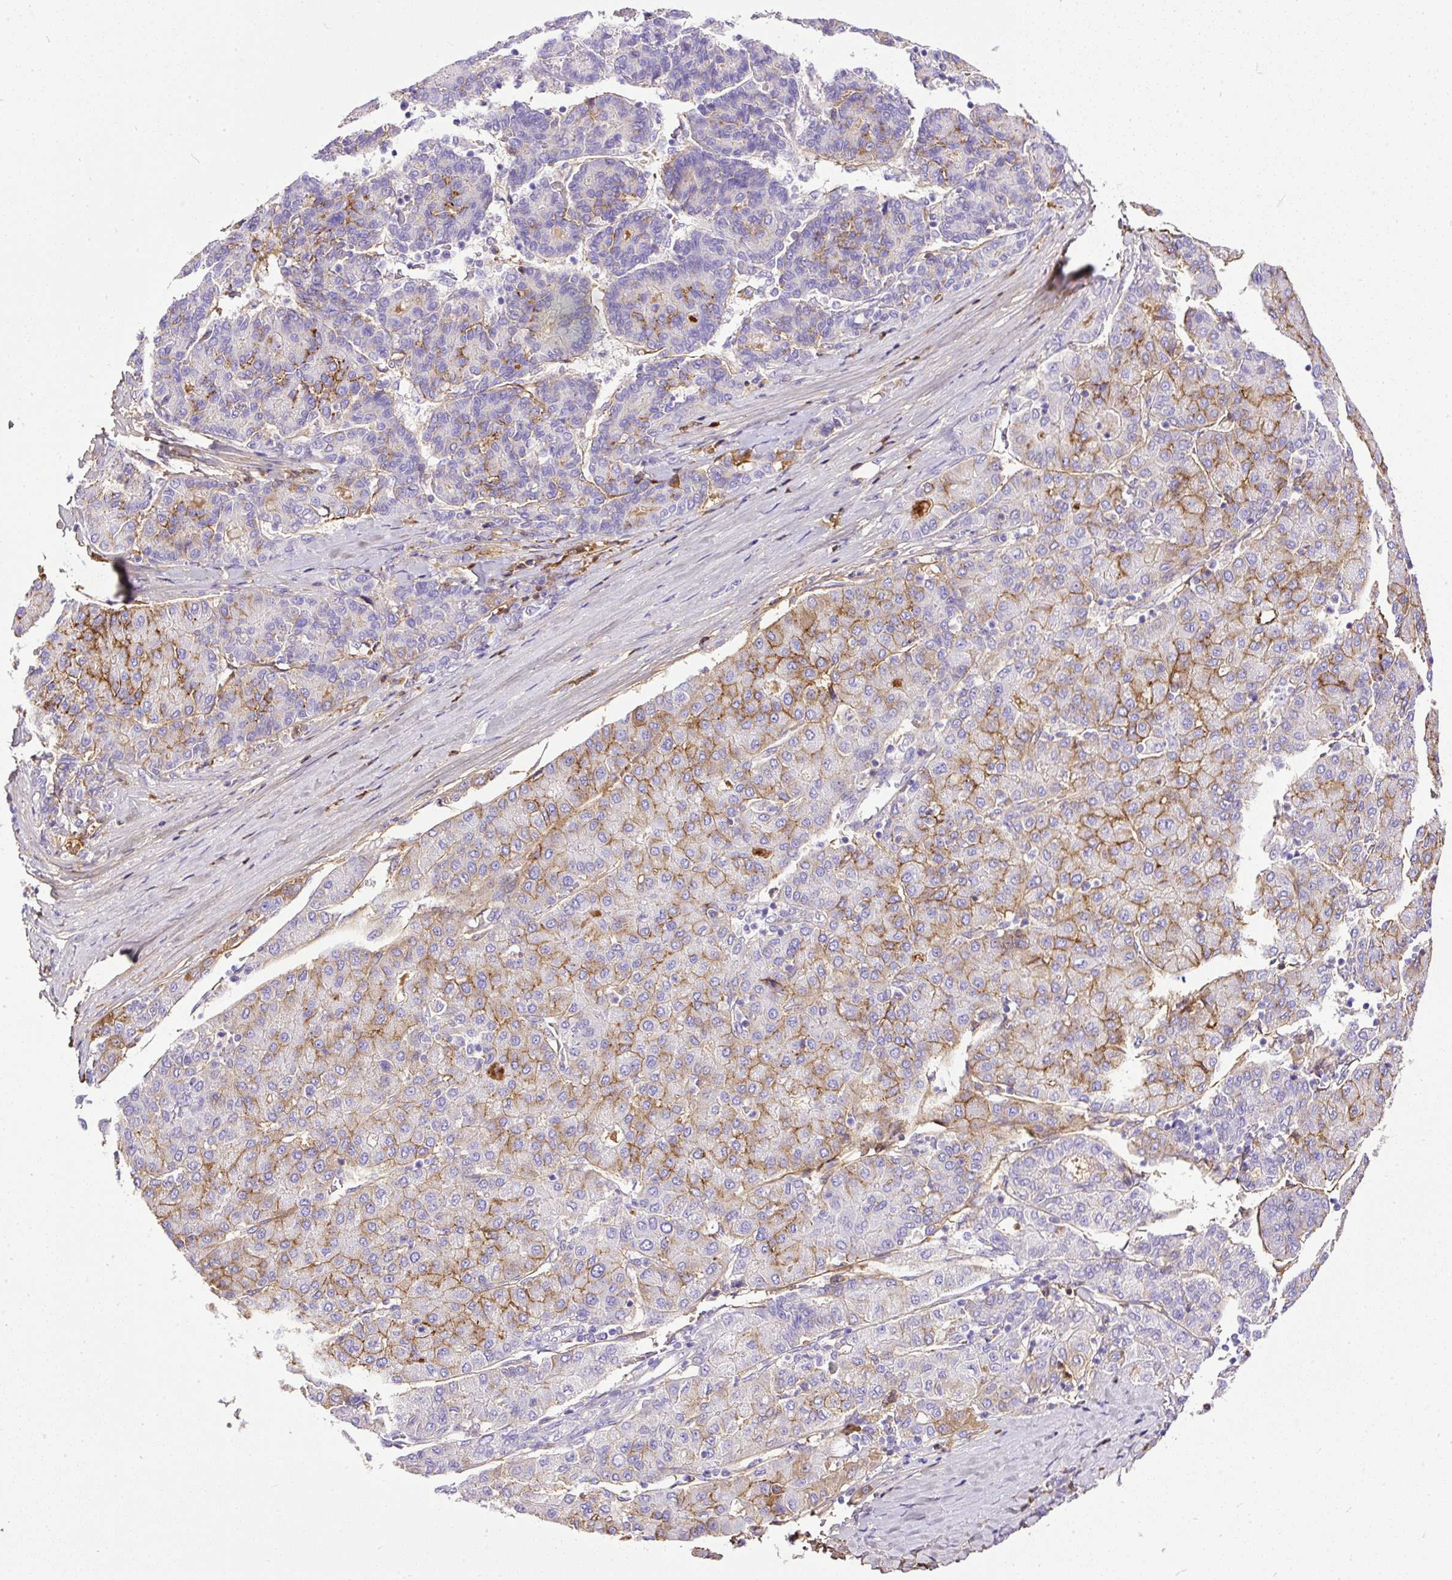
{"staining": {"intensity": "moderate", "quantity": "25%-75%", "location": "cytoplasmic/membranous"}, "tissue": "liver cancer", "cell_type": "Tumor cells", "image_type": "cancer", "snomed": [{"axis": "morphology", "description": "Carcinoma, Hepatocellular, NOS"}, {"axis": "topography", "description": "Liver"}], "caption": "DAB (3,3'-diaminobenzidine) immunohistochemical staining of liver cancer demonstrates moderate cytoplasmic/membranous protein positivity in about 25%-75% of tumor cells.", "gene": "CLEC3B", "patient": {"sex": "male", "age": 65}}